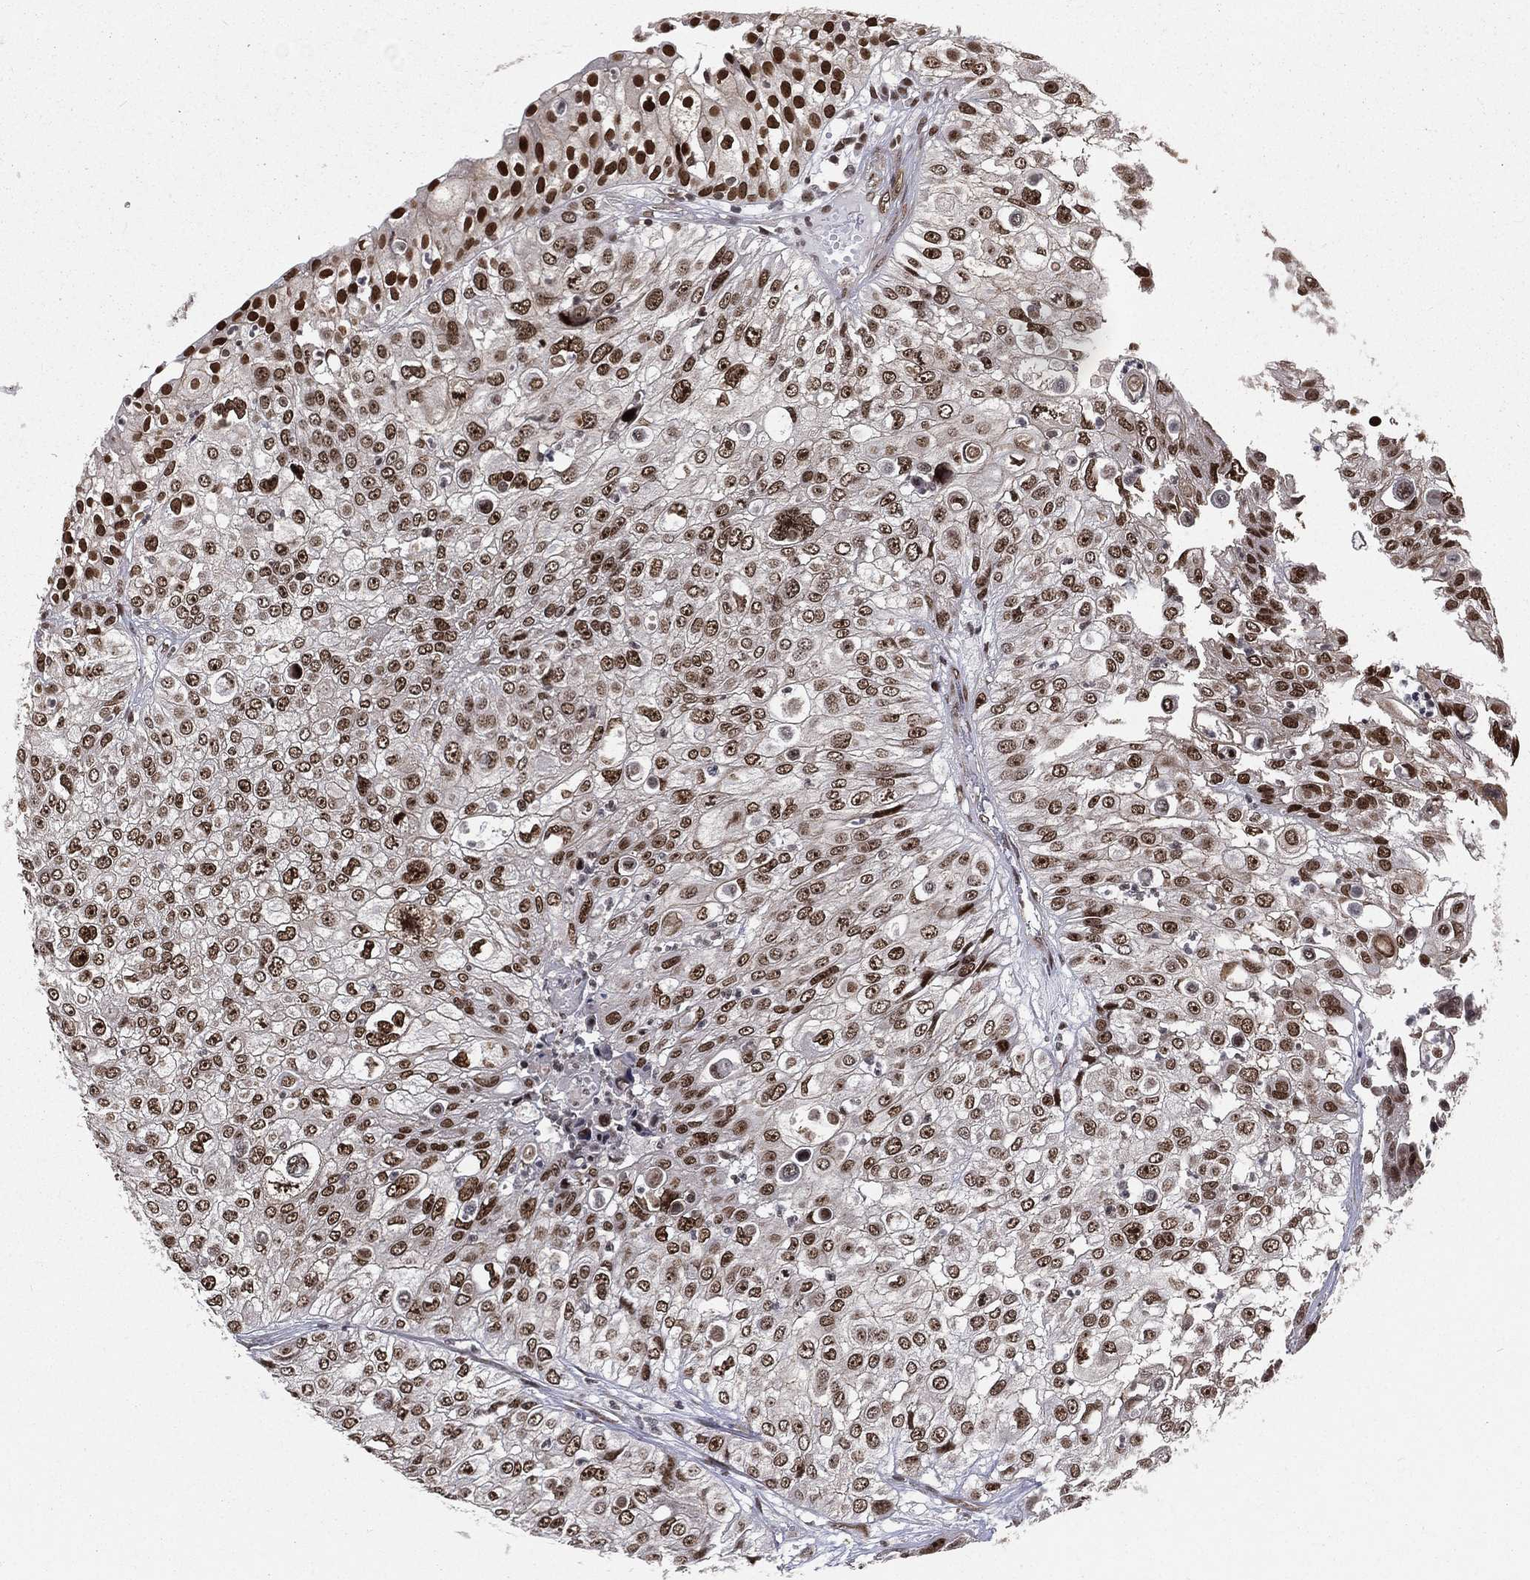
{"staining": {"intensity": "strong", "quantity": "25%-75%", "location": "nuclear"}, "tissue": "urothelial cancer", "cell_type": "Tumor cells", "image_type": "cancer", "snomed": [{"axis": "morphology", "description": "Urothelial carcinoma, High grade"}, {"axis": "topography", "description": "Urinary bladder"}], "caption": "Human urothelial carcinoma (high-grade) stained with a brown dye reveals strong nuclear positive positivity in about 25%-75% of tumor cells.", "gene": "POLB", "patient": {"sex": "female", "age": 79}}